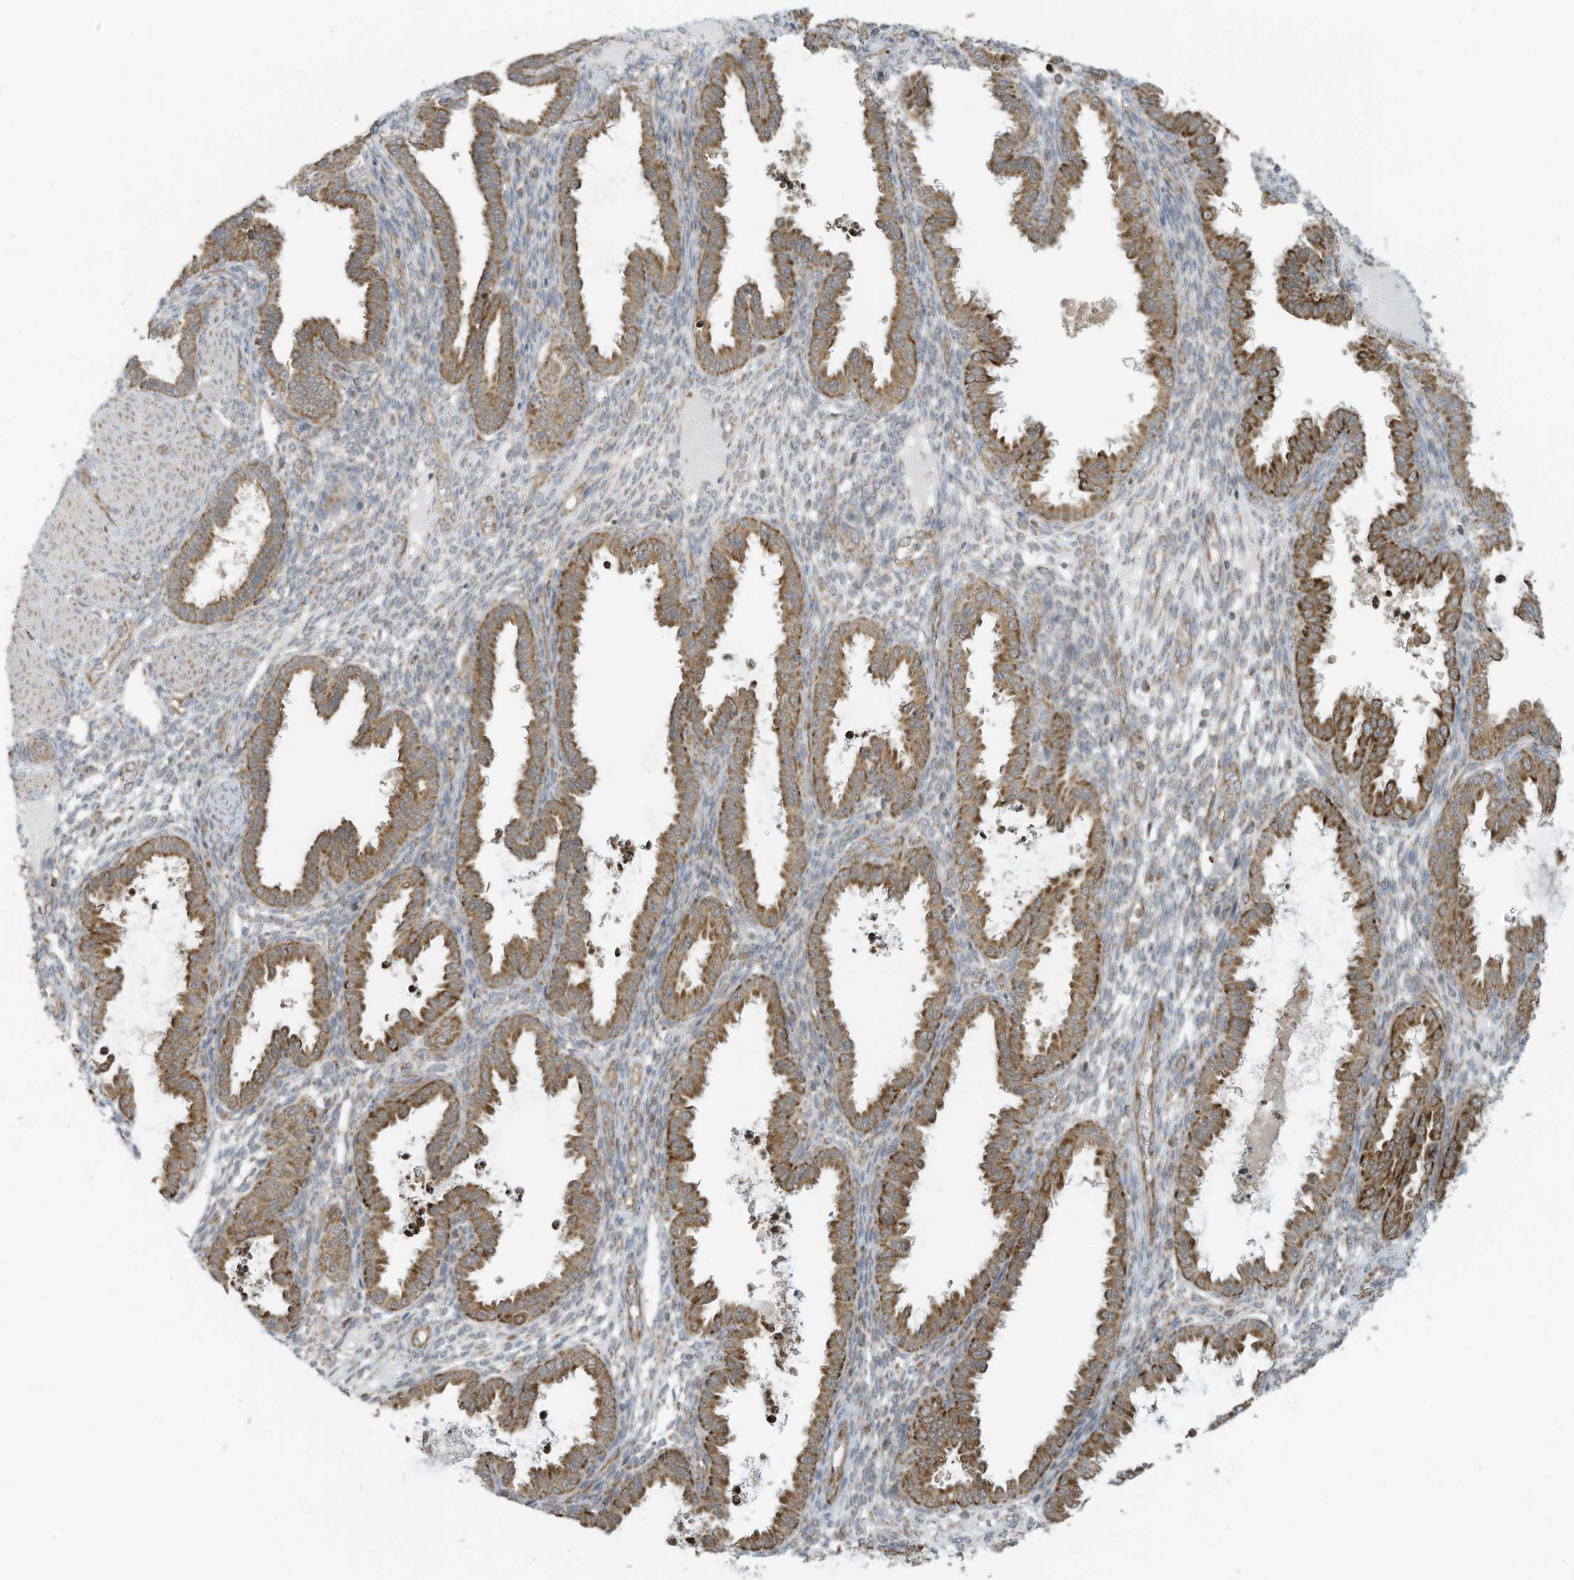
{"staining": {"intensity": "moderate", "quantity": "<25%", "location": "cytoplasmic/membranous"}, "tissue": "endometrium", "cell_type": "Cells in endometrial stroma", "image_type": "normal", "snomed": [{"axis": "morphology", "description": "Normal tissue, NOS"}, {"axis": "topography", "description": "Endometrium"}], "caption": "A brown stain highlights moderate cytoplasmic/membranous staining of a protein in cells in endometrial stroma of benign human endometrium. (brown staining indicates protein expression, while blue staining denotes nuclei).", "gene": "METTL6", "patient": {"sex": "female", "age": 33}}